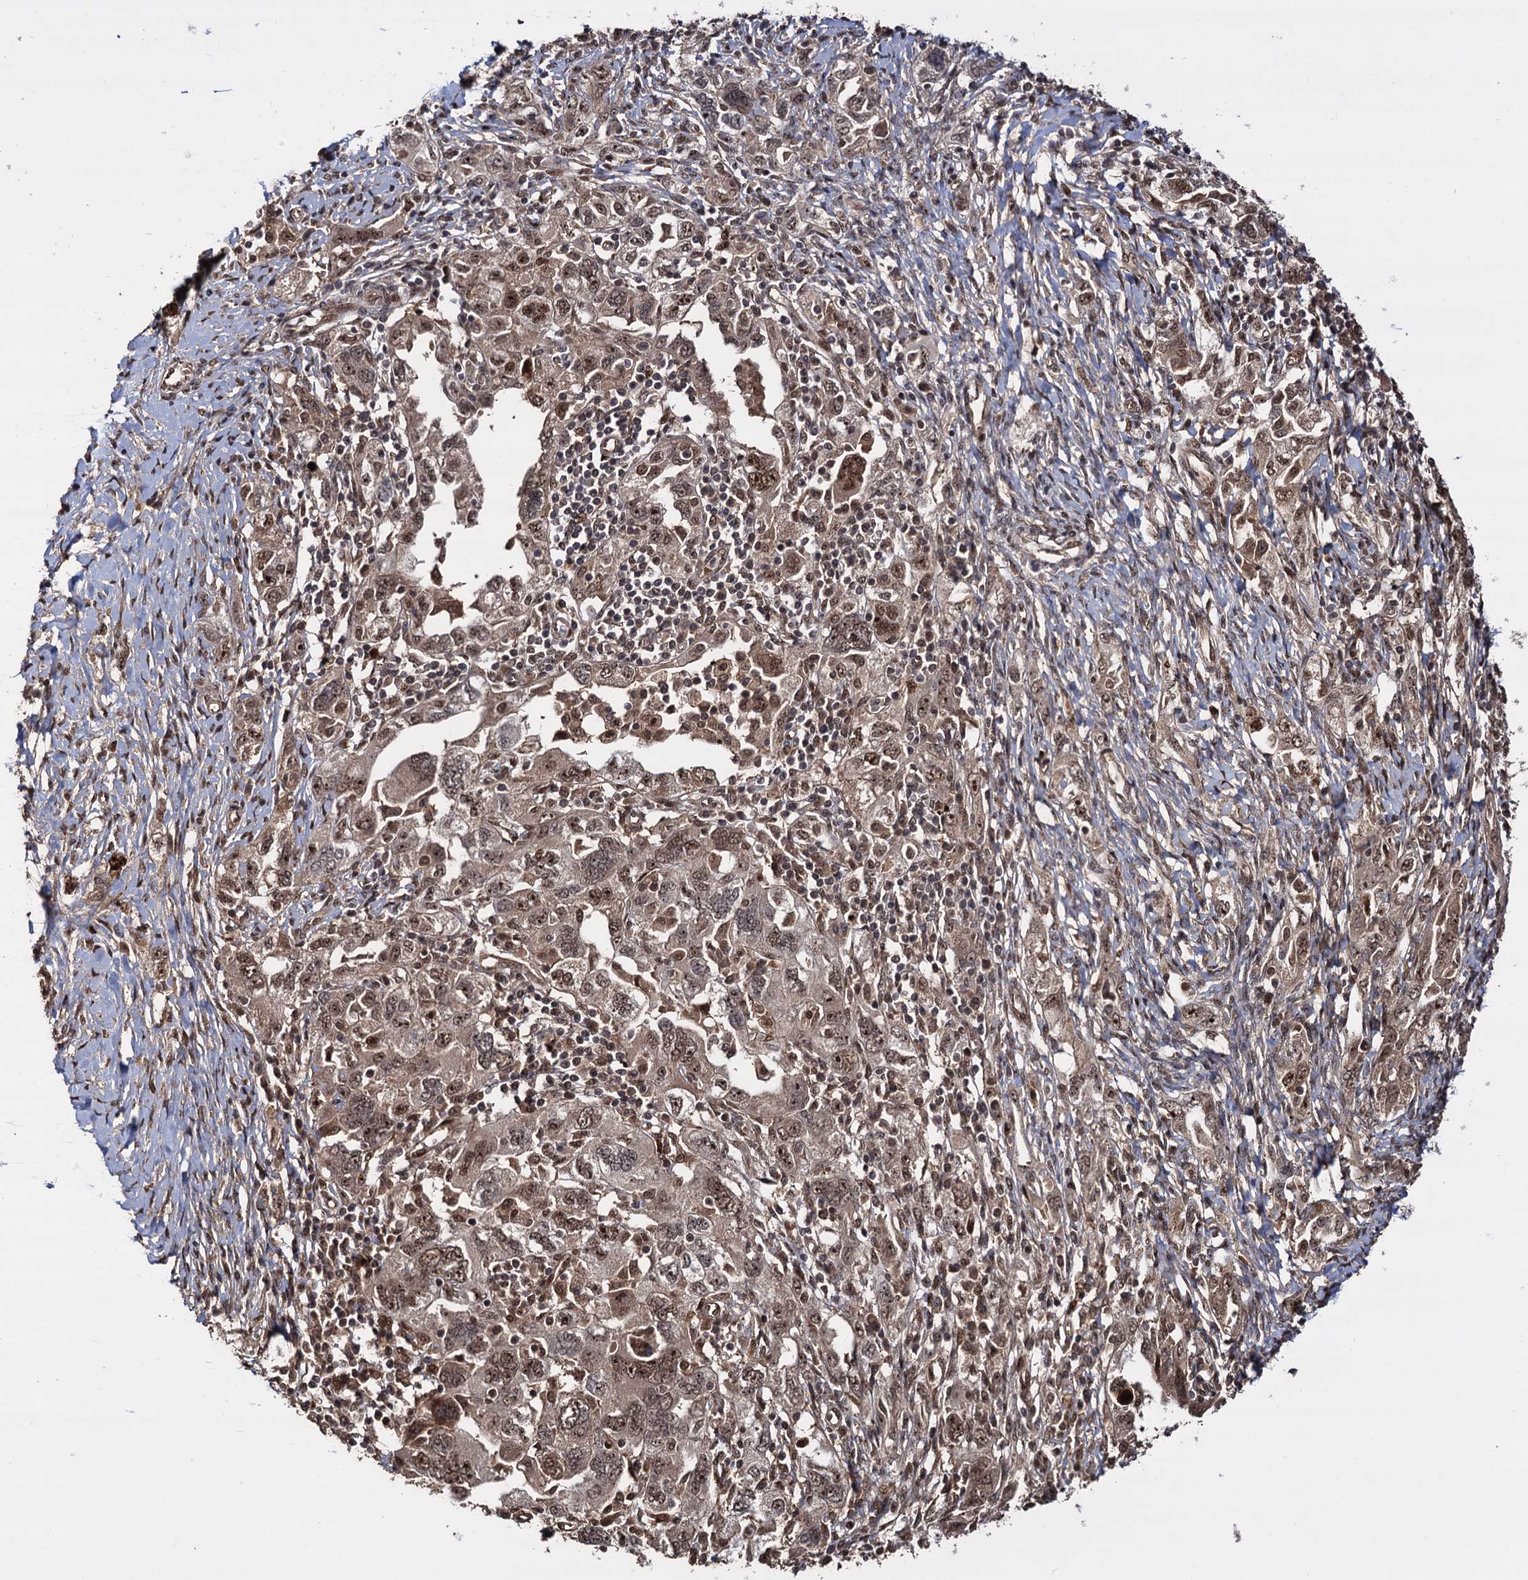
{"staining": {"intensity": "moderate", "quantity": ">75%", "location": "cytoplasmic/membranous,nuclear"}, "tissue": "ovarian cancer", "cell_type": "Tumor cells", "image_type": "cancer", "snomed": [{"axis": "morphology", "description": "Carcinoma, NOS"}, {"axis": "morphology", "description": "Cystadenocarcinoma, serous, NOS"}, {"axis": "topography", "description": "Ovary"}], "caption": "DAB (3,3'-diaminobenzidine) immunohistochemical staining of ovarian cancer shows moderate cytoplasmic/membranous and nuclear protein positivity in approximately >75% of tumor cells. (IHC, brightfield microscopy, high magnification).", "gene": "PIGB", "patient": {"sex": "female", "age": 69}}